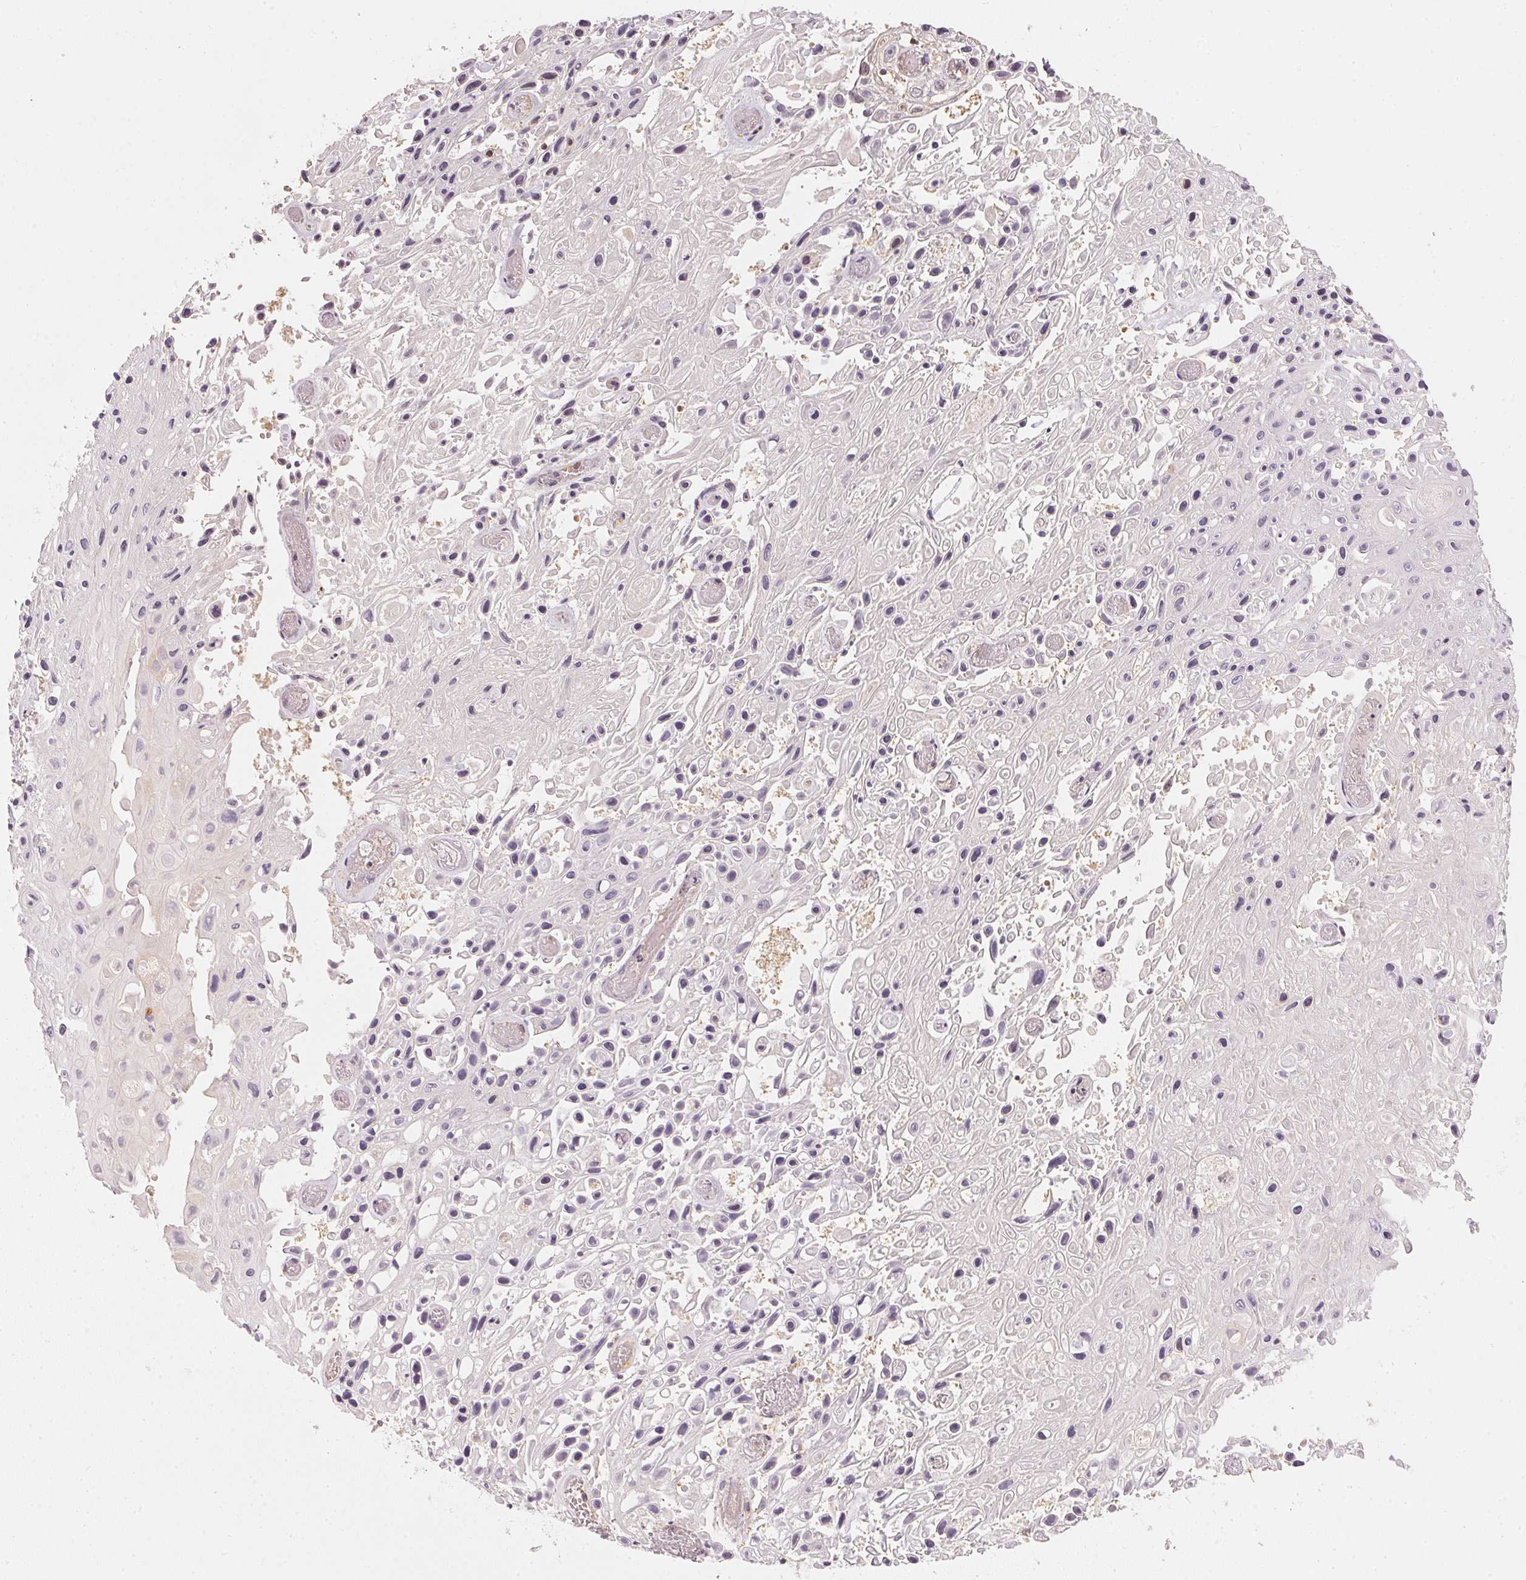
{"staining": {"intensity": "negative", "quantity": "none", "location": "none"}, "tissue": "skin cancer", "cell_type": "Tumor cells", "image_type": "cancer", "snomed": [{"axis": "morphology", "description": "Squamous cell carcinoma, NOS"}, {"axis": "topography", "description": "Skin"}], "caption": "Tumor cells show no significant staining in skin cancer (squamous cell carcinoma). Brightfield microscopy of IHC stained with DAB (brown) and hematoxylin (blue), captured at high magnification.", "gene": "UBE2L3", "patient": {"sex": "male", "age": 82}}